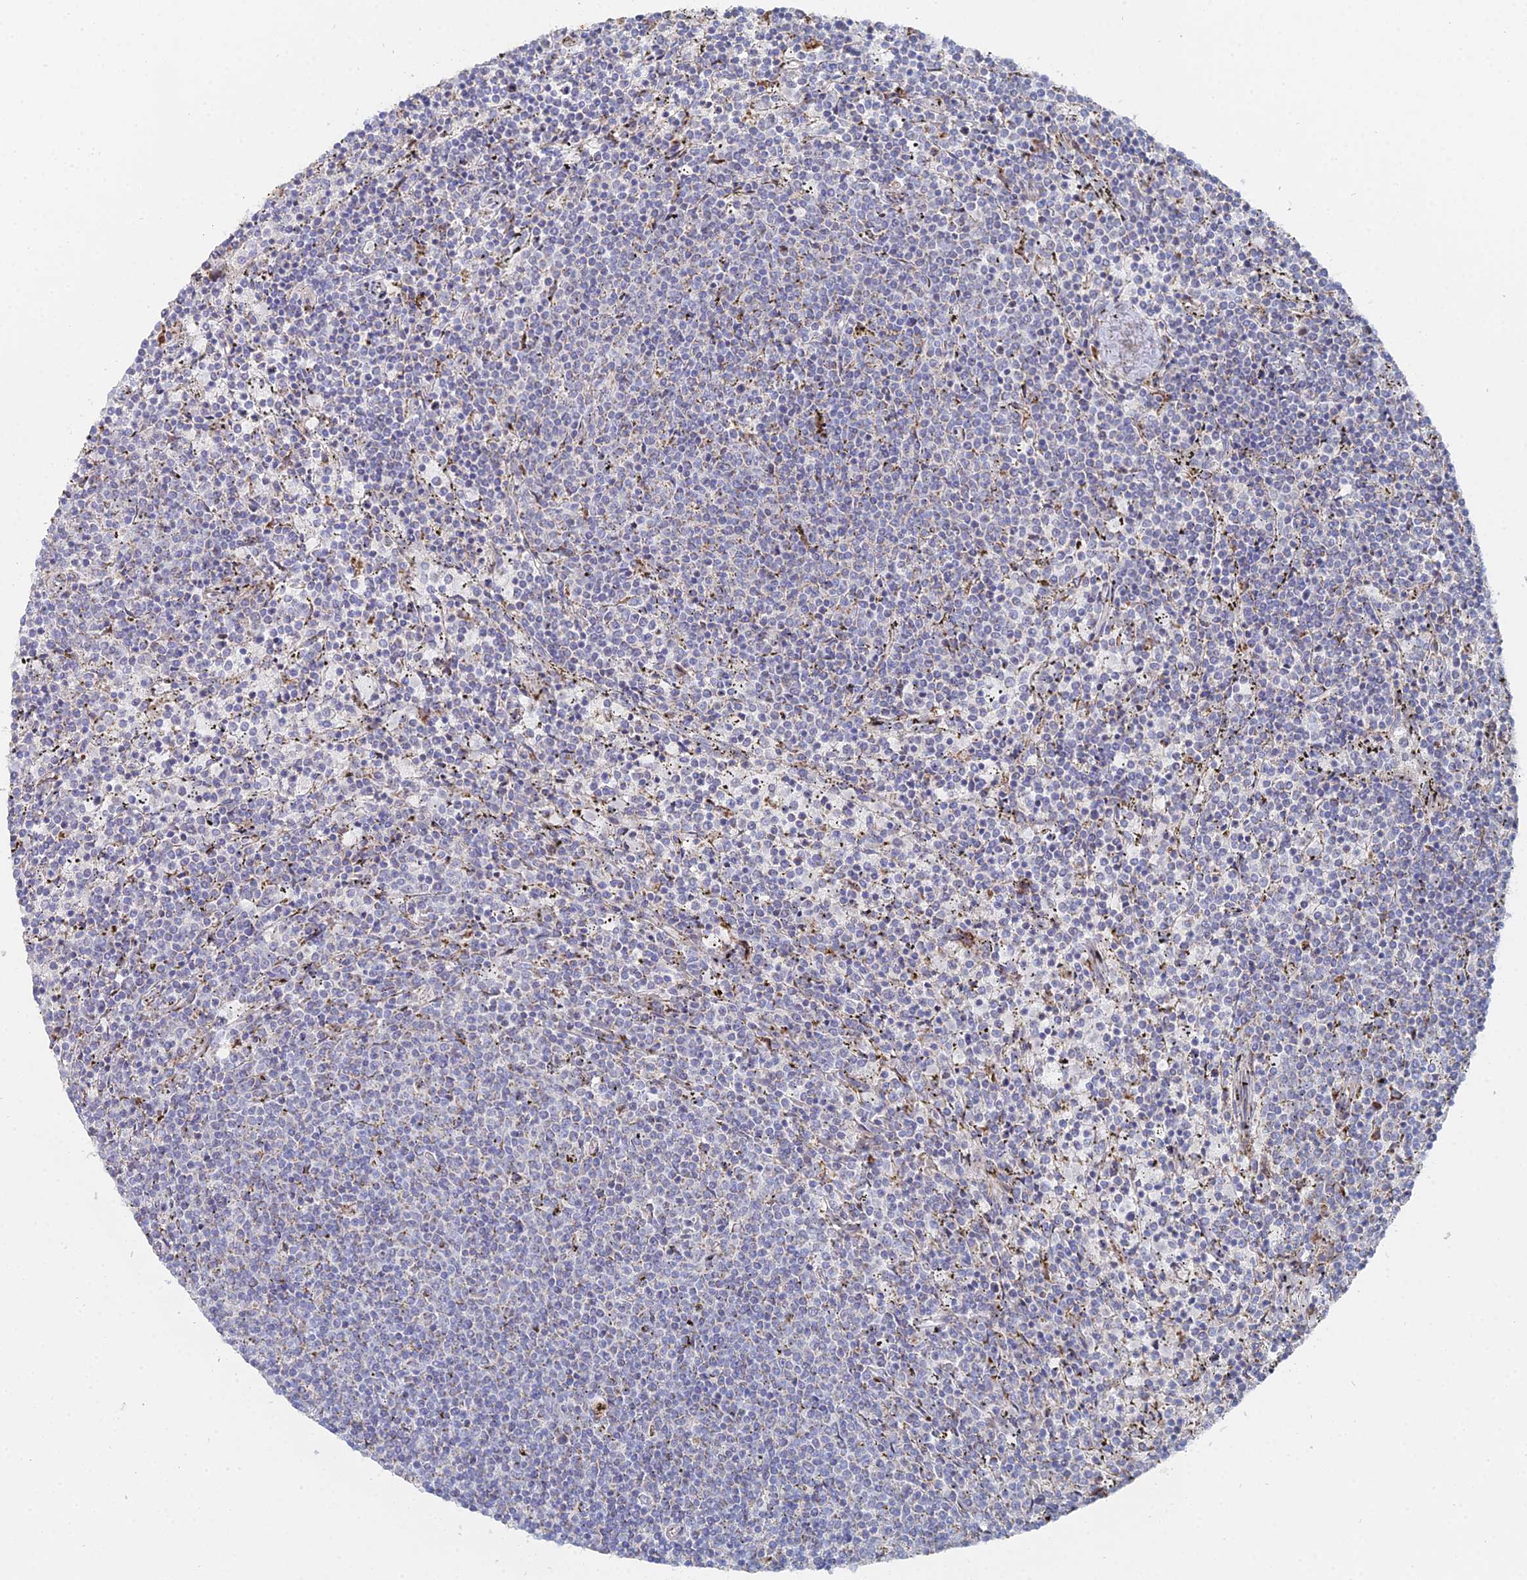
{"staining": {"intensity": "negative", "quantity": "none", "location": "none"}, "tissue": "lymphoma", "cell_type": "Tumor cells", "image_type": "cancer", "snomed": [{"axis": "morphology", "description": "Malignant lymphoma, non-Hodgkin's type, Low grade"}, {"axis": "topography", "description": "Spleen"}], "caption": "DAB (3,3'-diaminobenzidine) immunohistochemical staining of human malignant lymphoma, non-Hodgkin's type (low-grade) reveals no significant staining in tumor cells. Brightfield microscopy of IHC stained with DAB (brown) and hematoxylin (blue), captured at high magnification.", "gene": "MPC1", "patient": {"sex": "female", "age": 50}}